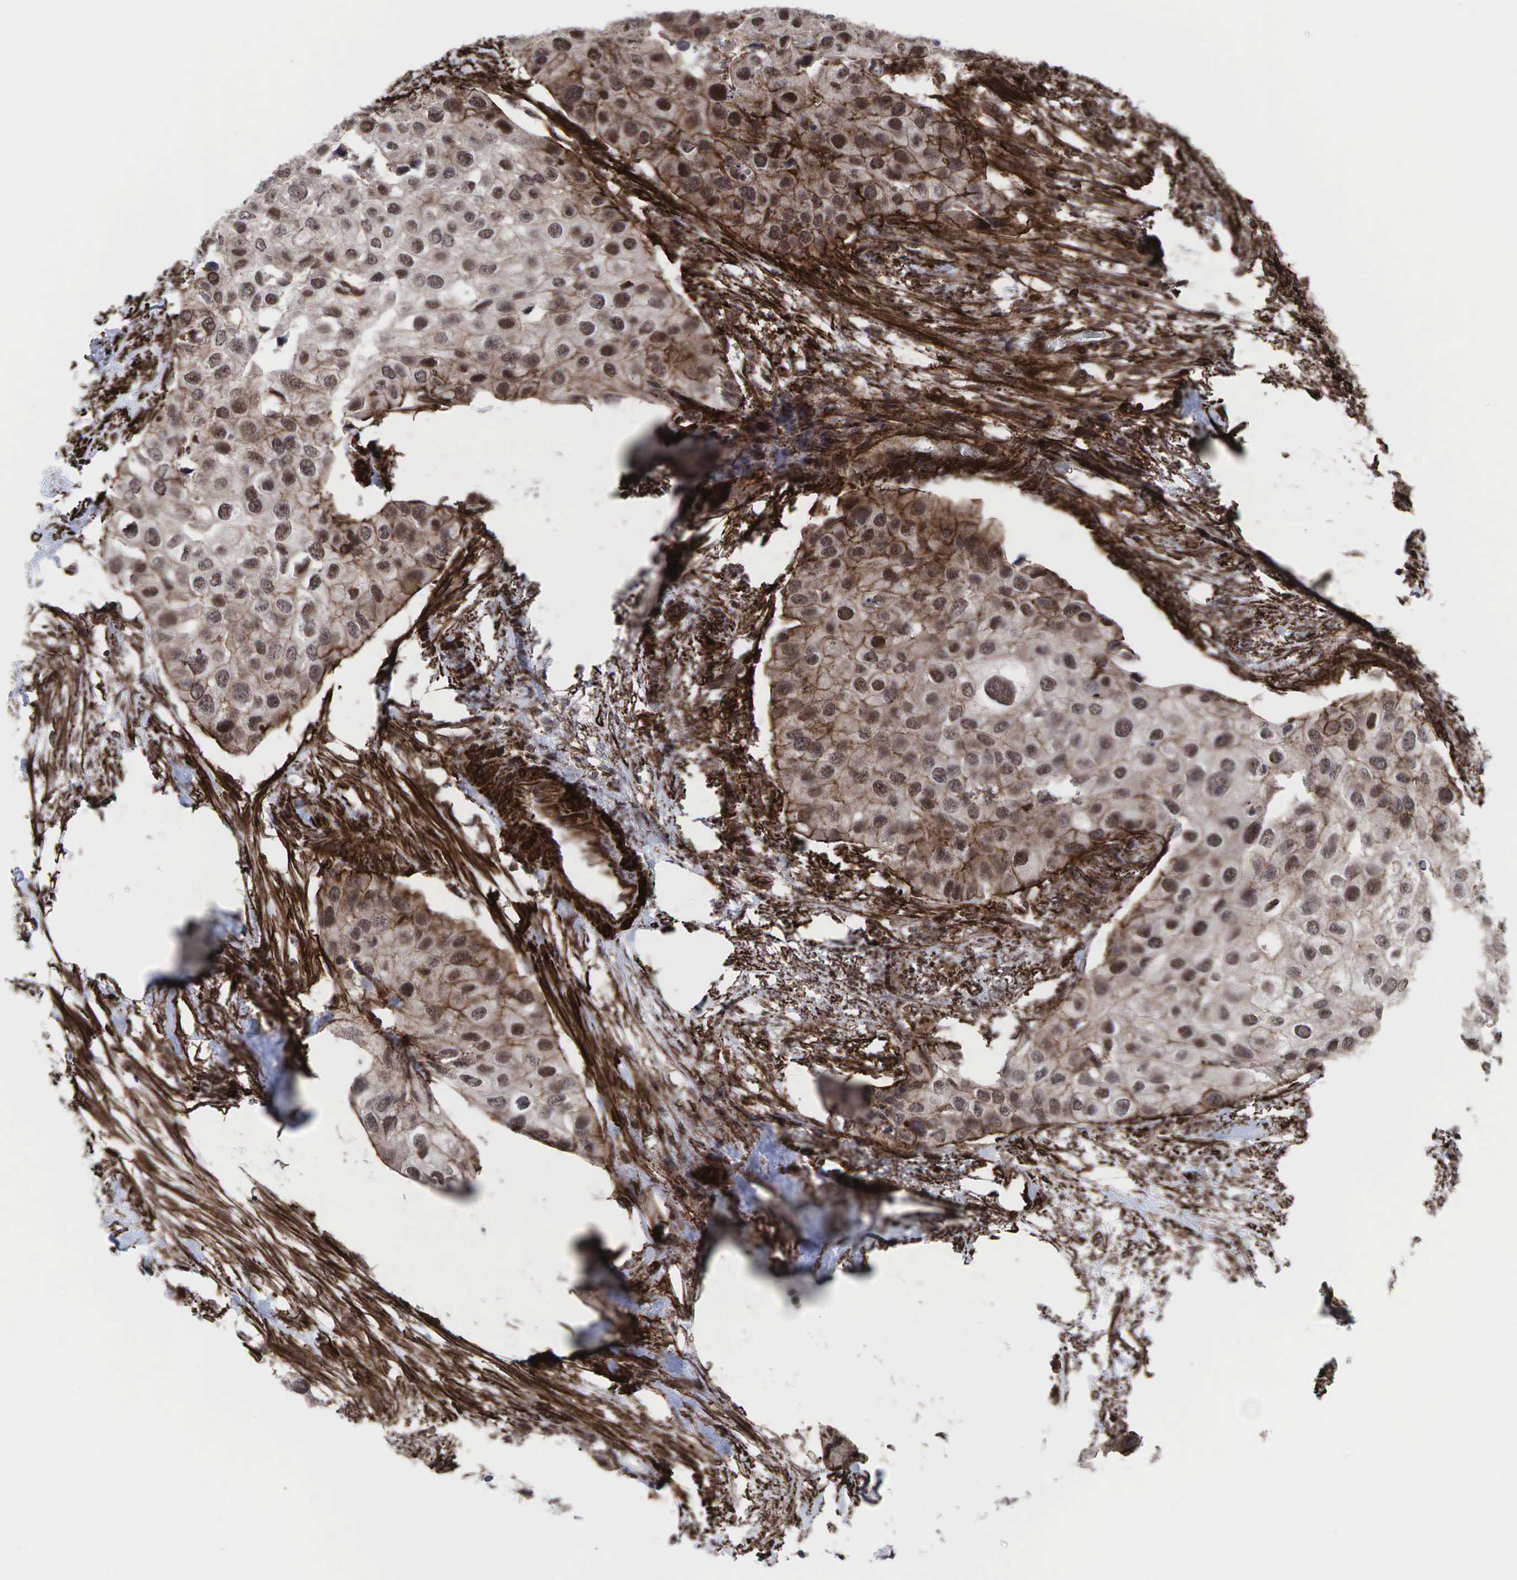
{"staining": {"intensity": "weak", "quantity": ">75%", "location": "cytoplasmic/membranous"}, "tissue": "urothelial cancer", "cell_type": "Tumor cells", "image_type": "cancer", "snomed": [{"axis": "morphology", "description": "Urothelial carcinoma, High grade"}, {"axis": "topography", "description": "Urinary bladder"}], "caption": "Urothelial carcinoma (high-grade) stained with DAB (3,3'-diaminobenzidine) immunohistochemistry shows low levels of weak cytoplasmic/membranous expression in about >75% of tumor cells. The protein is shown in brown color, while the nuclei are stained blue.", "gene": "GPRASP1", "patient": {"sex": "male", "age": 55}}